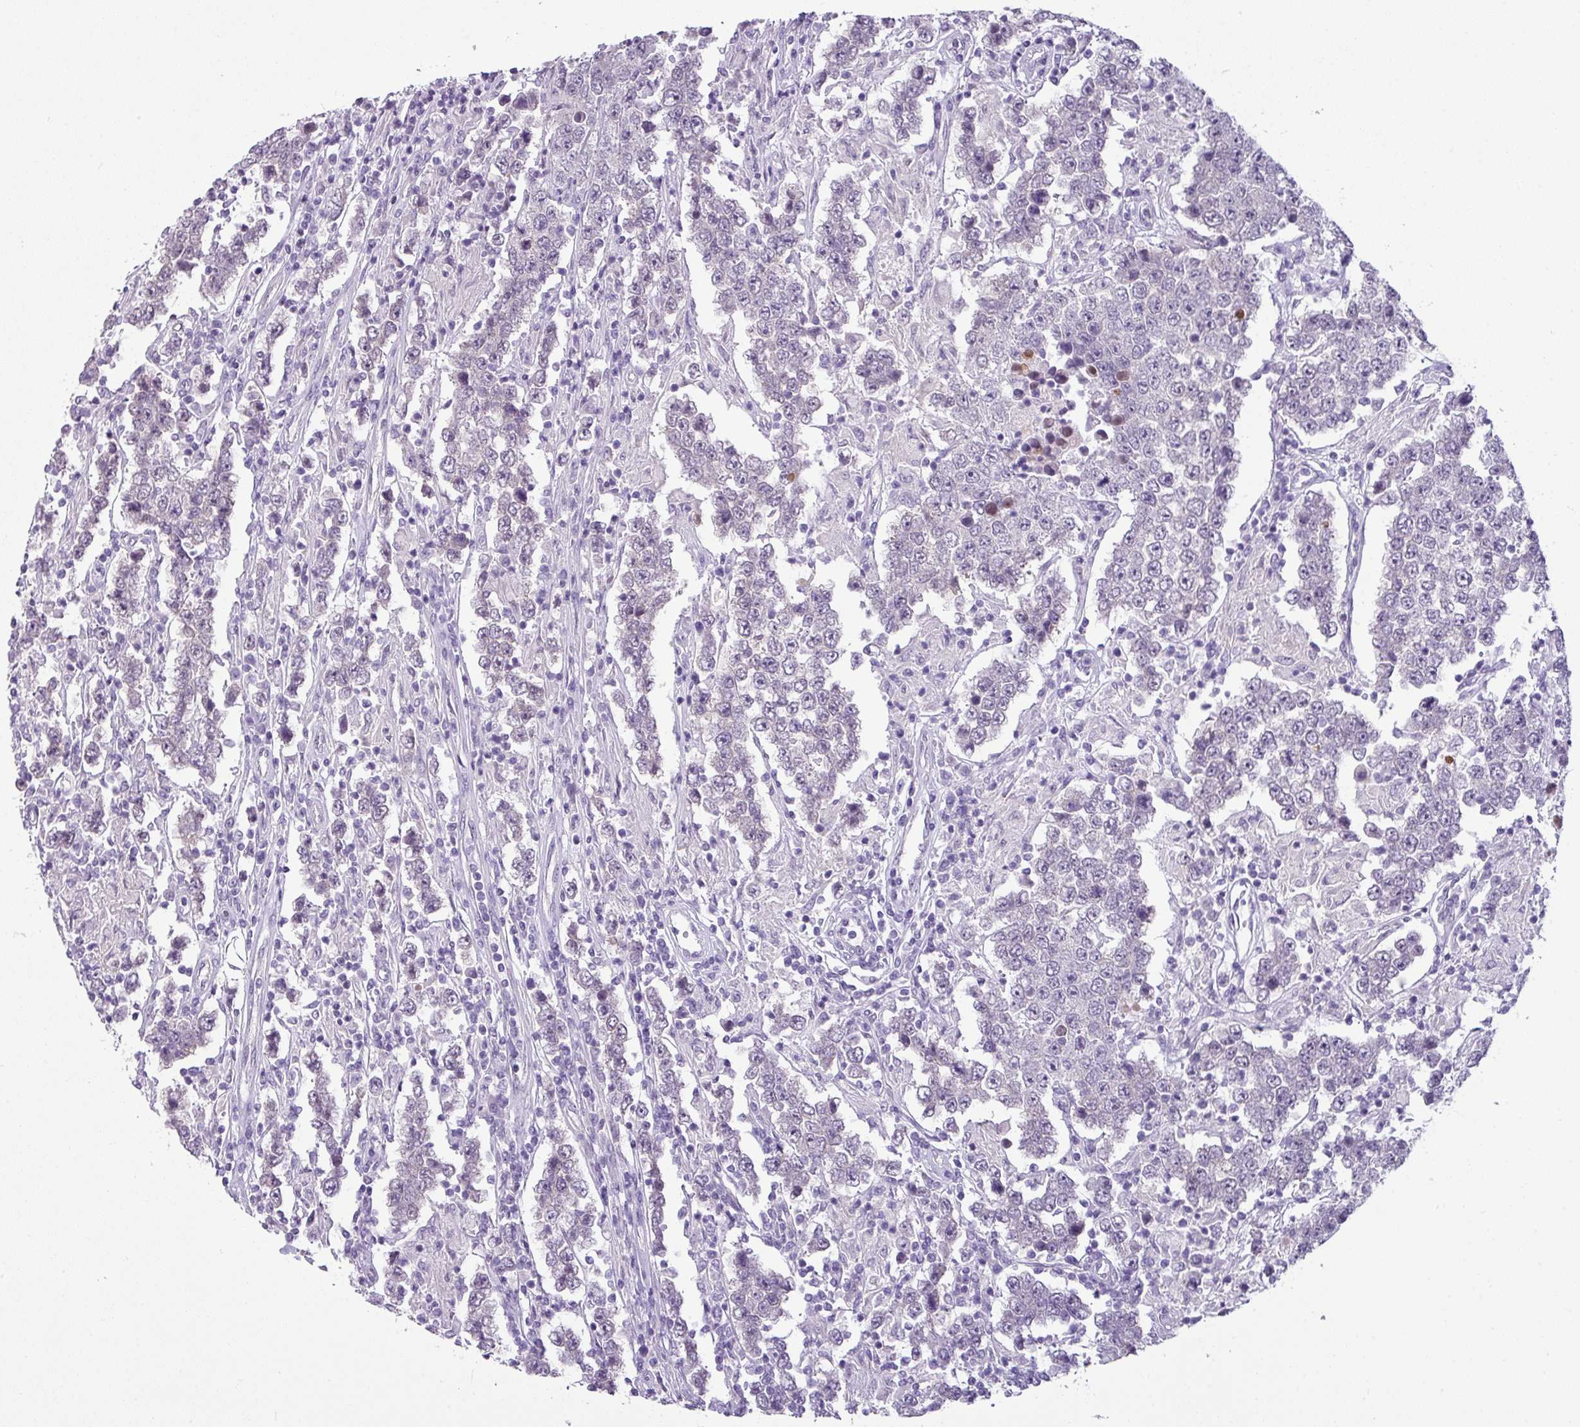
{"staining": {"intensity": "negative", "quantity": "none", "location": "none"}, "tissue": "testis cancer", "cell_type": "Tumor cells", "image_type": "cancer", "snomed": [{"axis": "morphology", "description": "Normal tissue, NOS"}, {"axis": "morphology", "description": "Urothelial carcinoma, High grade"}, {"axis": "morphology", "description": "Seminoma, NOS"}, {"axis": "morphology", "description": "Carcinoma, Embryonal, NOS"}, {"axis": "topography", "description": "Urinary bladder"}, {"axis": "topography", "description": "Testis"}], "caption": "There is no significant positivity in tumor cells of testis embryonal carcinoma.", "gene": "TTLL12", "patient": {"sex": "male", "age": 41}}